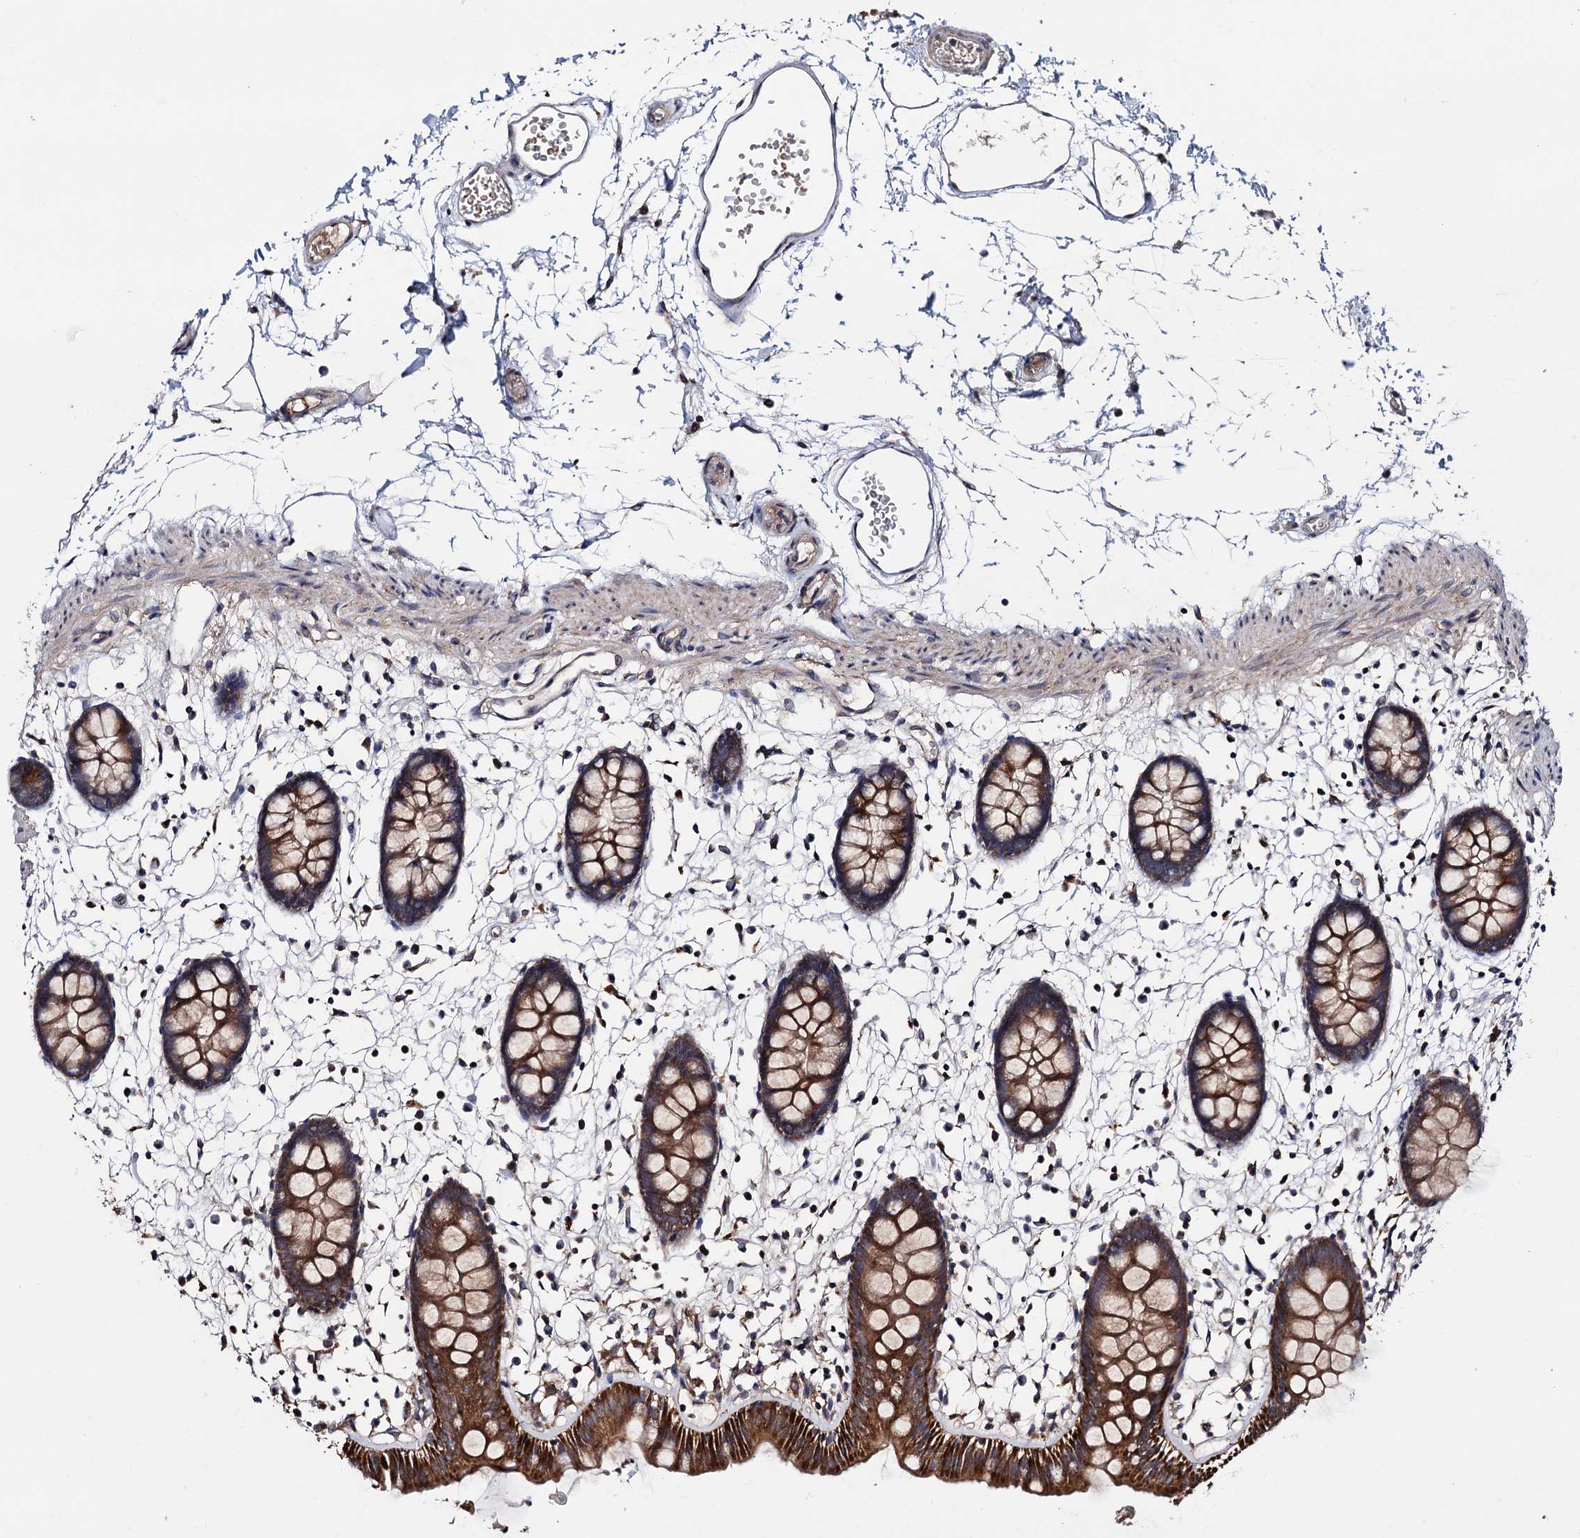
{"staining": {"intensity": "moderate", "quantity": ">75%", "location": "nuclear"}, "tissue": "colon", "cell_type": "Endothelial cells", "image_type": "normal", "snomed": [{"axis": "morphology", "description": "Normal tissue, NOS"}, {"axis": "topography", "description": "Colon"}], "caption": "Endothelial cells demonstrate medium levels of moderate nuclear positivity in approximately >75% of cells in benign human colon. (brown staining indicates protein expression, while blue staining denotes nuclei).", "gene": "VPS37D", "patient": {"sex": "male", "age": 56}}